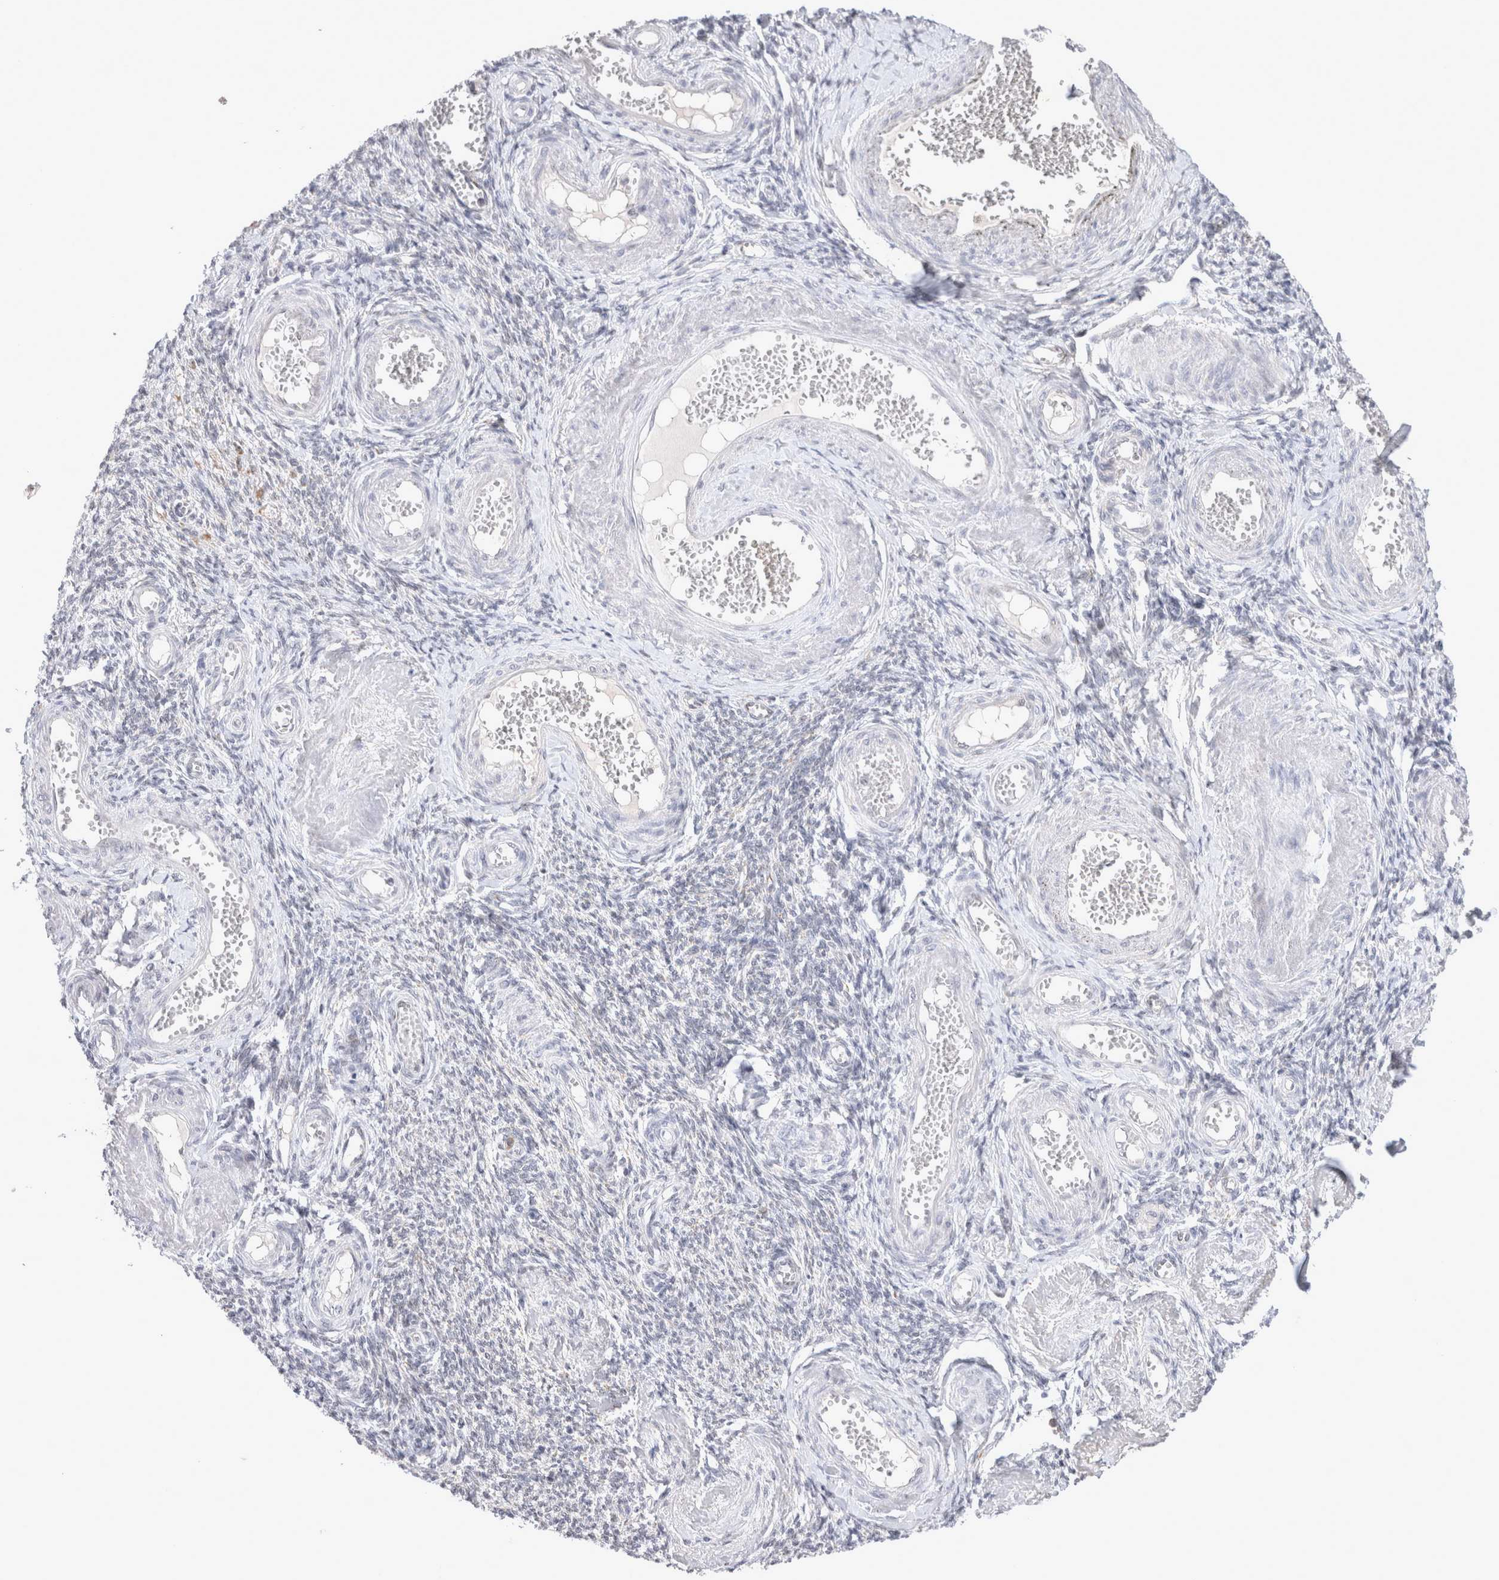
{"staining": {"intensity": "weak", "quantity": "25%-75%", "location": "cytoplasmic/membranous"}, "tissue": "adipose tissue", "cell_type": "Adipocytes", "image_type": "normal", "snomed": [{"axis": "morphology", "description": "Normal tissue, NOS"}, {"axis": "topography", "description": "Vascular tissue"}, {"axis": "topography", "description": "Fallopian tube"}, {"axis": "topography", "description": "Ovary"}], "caption": "Immunohistochemical staining of benign adipose tissue reveals 25%-75% levels of weak cytoplasmic/membranous protein staining in approximately 25%-75% of adipocytes.", "gene": "MRPL37", "patient": {"sex": "female", "age": 67}}